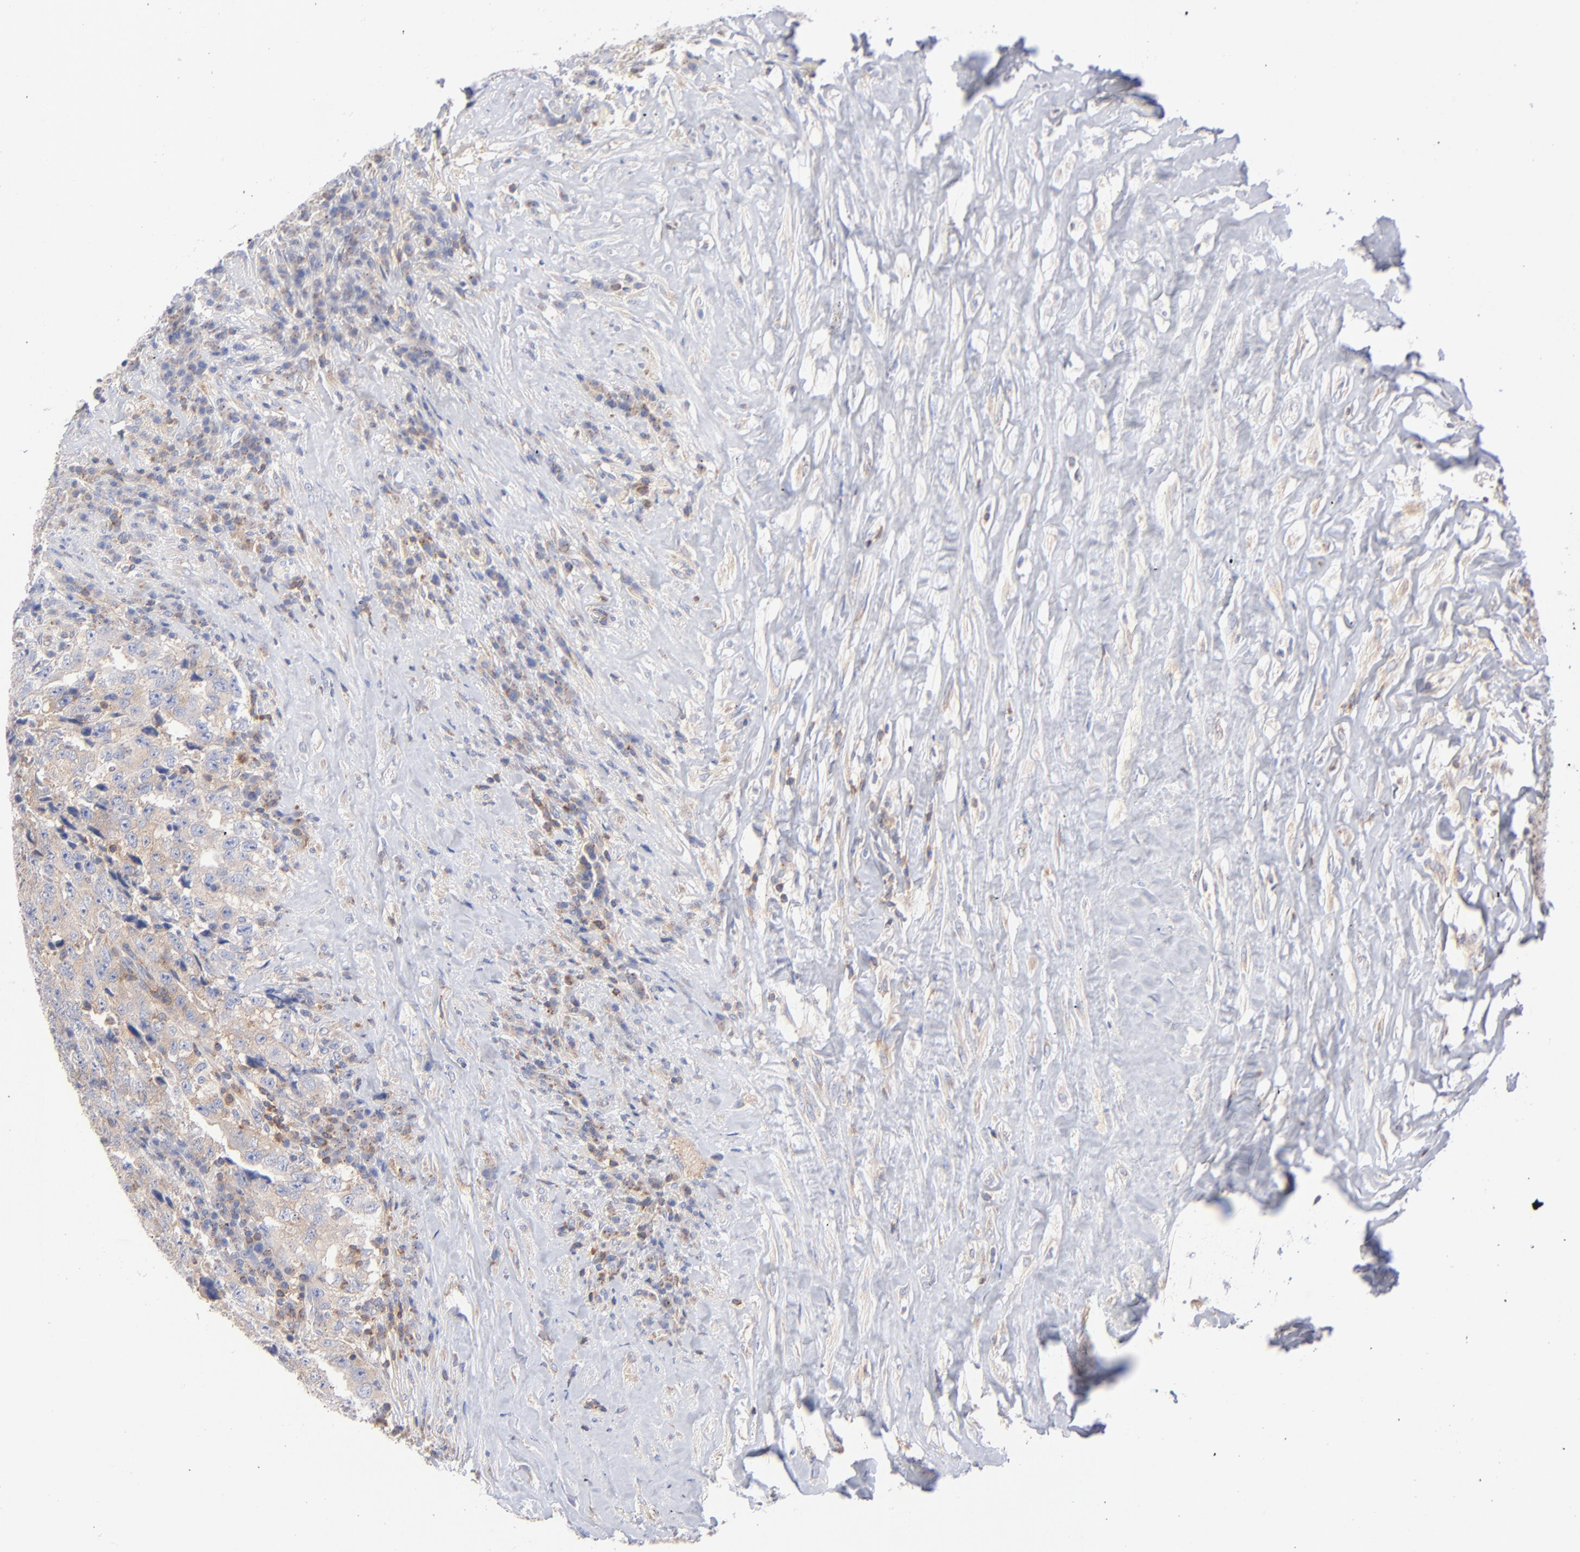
{"staining": {"intensity": "weak", "quantity": "25%-75%", "location": "cytoplasmic/membranous"}, "tissue": "testis cancer", "cell_type": "Tumor cells", "image_type": "cancer", "snomed": [{"axis": "morphology", "description": "Necrosis, NOS"}, {"axis": "morphology", "description": "Carcinoma, Embryonal, NOS"}, {"axis": "topography", "description": "Testis"}], "caption": "Protein expression analysis of human testis cancer reveals weak cytoplasmic/membranous staining in about 25%-75% of tumor cells.", "gene": "SEPTIN6", "patient": {"sex": "male", "age": 19}}